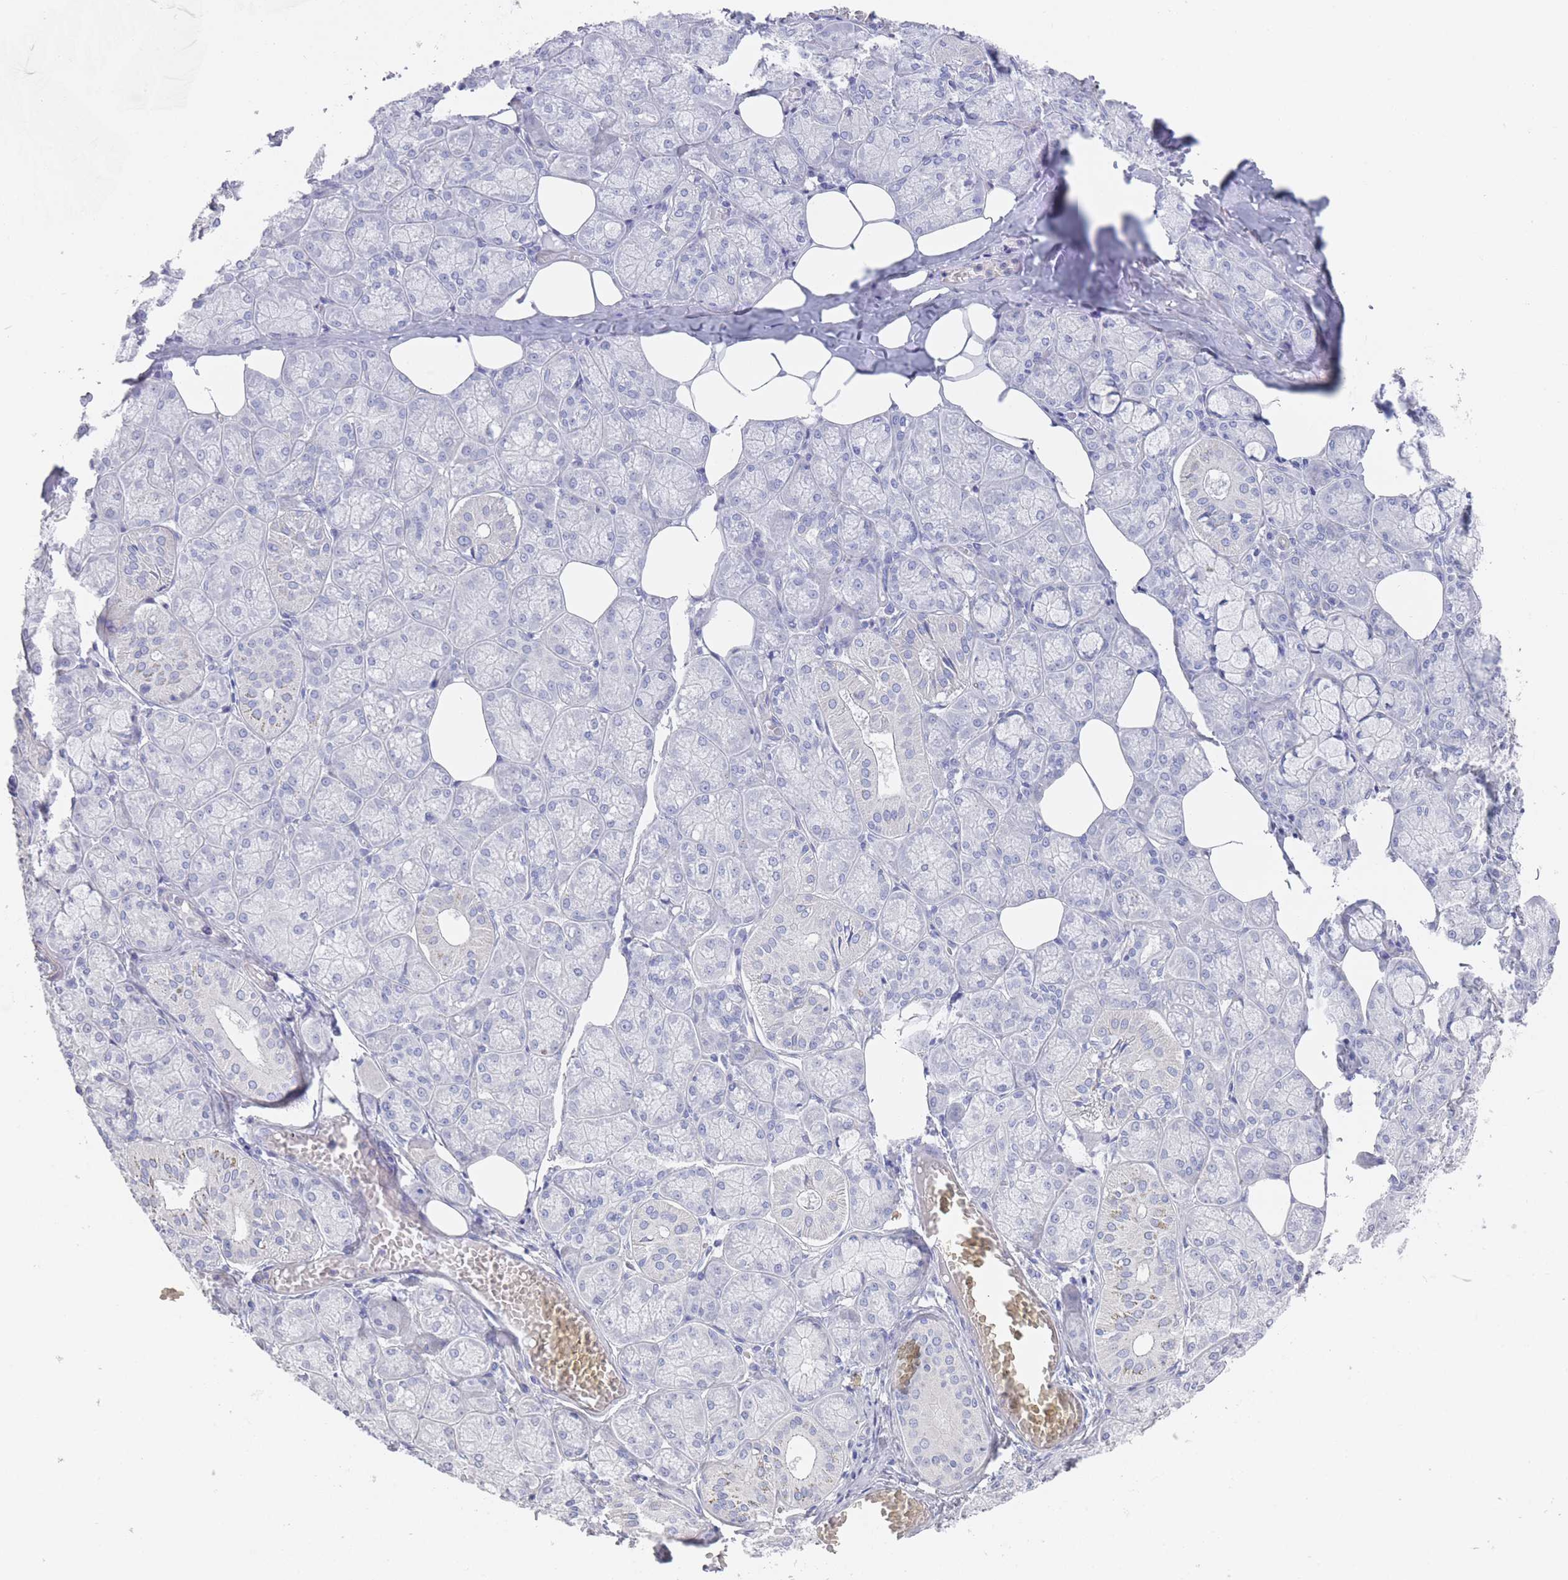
{"staining": {"intensity": "negative", "quantity": "none", "location": "none"}, "tissue": "salivary gland", "cell_type": "Glandular cells", "image_type": "normal", "snomed": [{"axis": "morphology", "description": "Normal tissue, NOS"}, {"axis": "topography", "description": "Salivary gland"}], "caption": "High power microscopy histopathology image of an immunohistochemistry histopathology image of normal salivary gland, revealing no significant staining in glandular cells. (Immunohistochemistry, brightfield microscopy, high magnification).", "gene": "SCCPDH", "patient": {"sex": "male", "age": 74}}